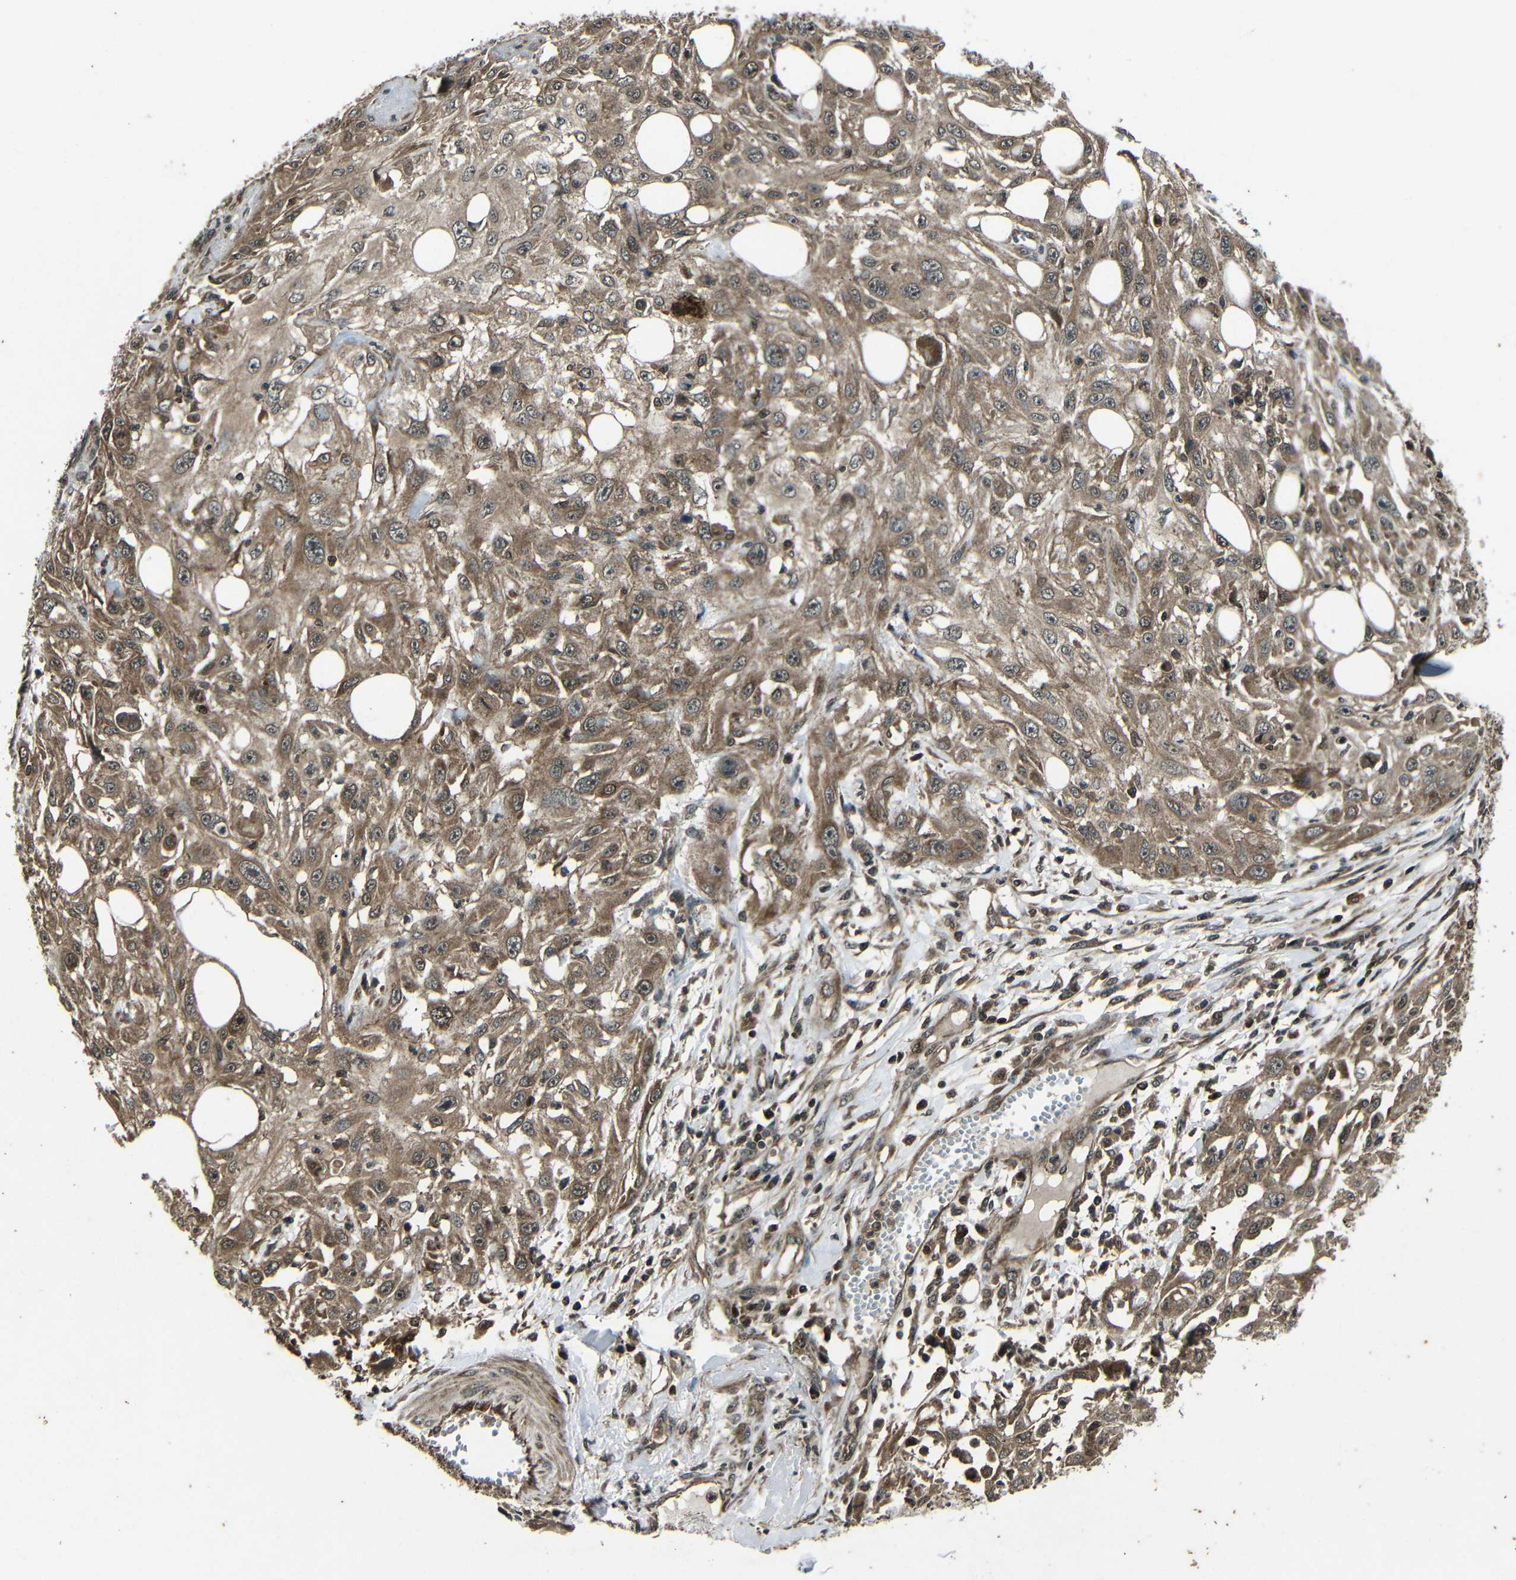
{"staining": {"intensity": "moderate", "quantity": ">75%", "location": "cytoplasmic/membranous"}, "tissue": "skin cancer", "cell_type": "Tumor cells", "image_type": "cancer", "snomed": [{"axis": "morphology", "description": "Squamous cell carcinoma, NOS"}, {"axis": "topography", "description": "Skin"}], "caption": "This micrograph exhibits immunohistochemistry (IHC) staining of human squamous cell carcinoma (skin), with medium moderate cytoplasmic/membranous expression in about >75% of tumor cells.", "gene": "PLK2", "patient": {"sex": "male", "age": 75}}